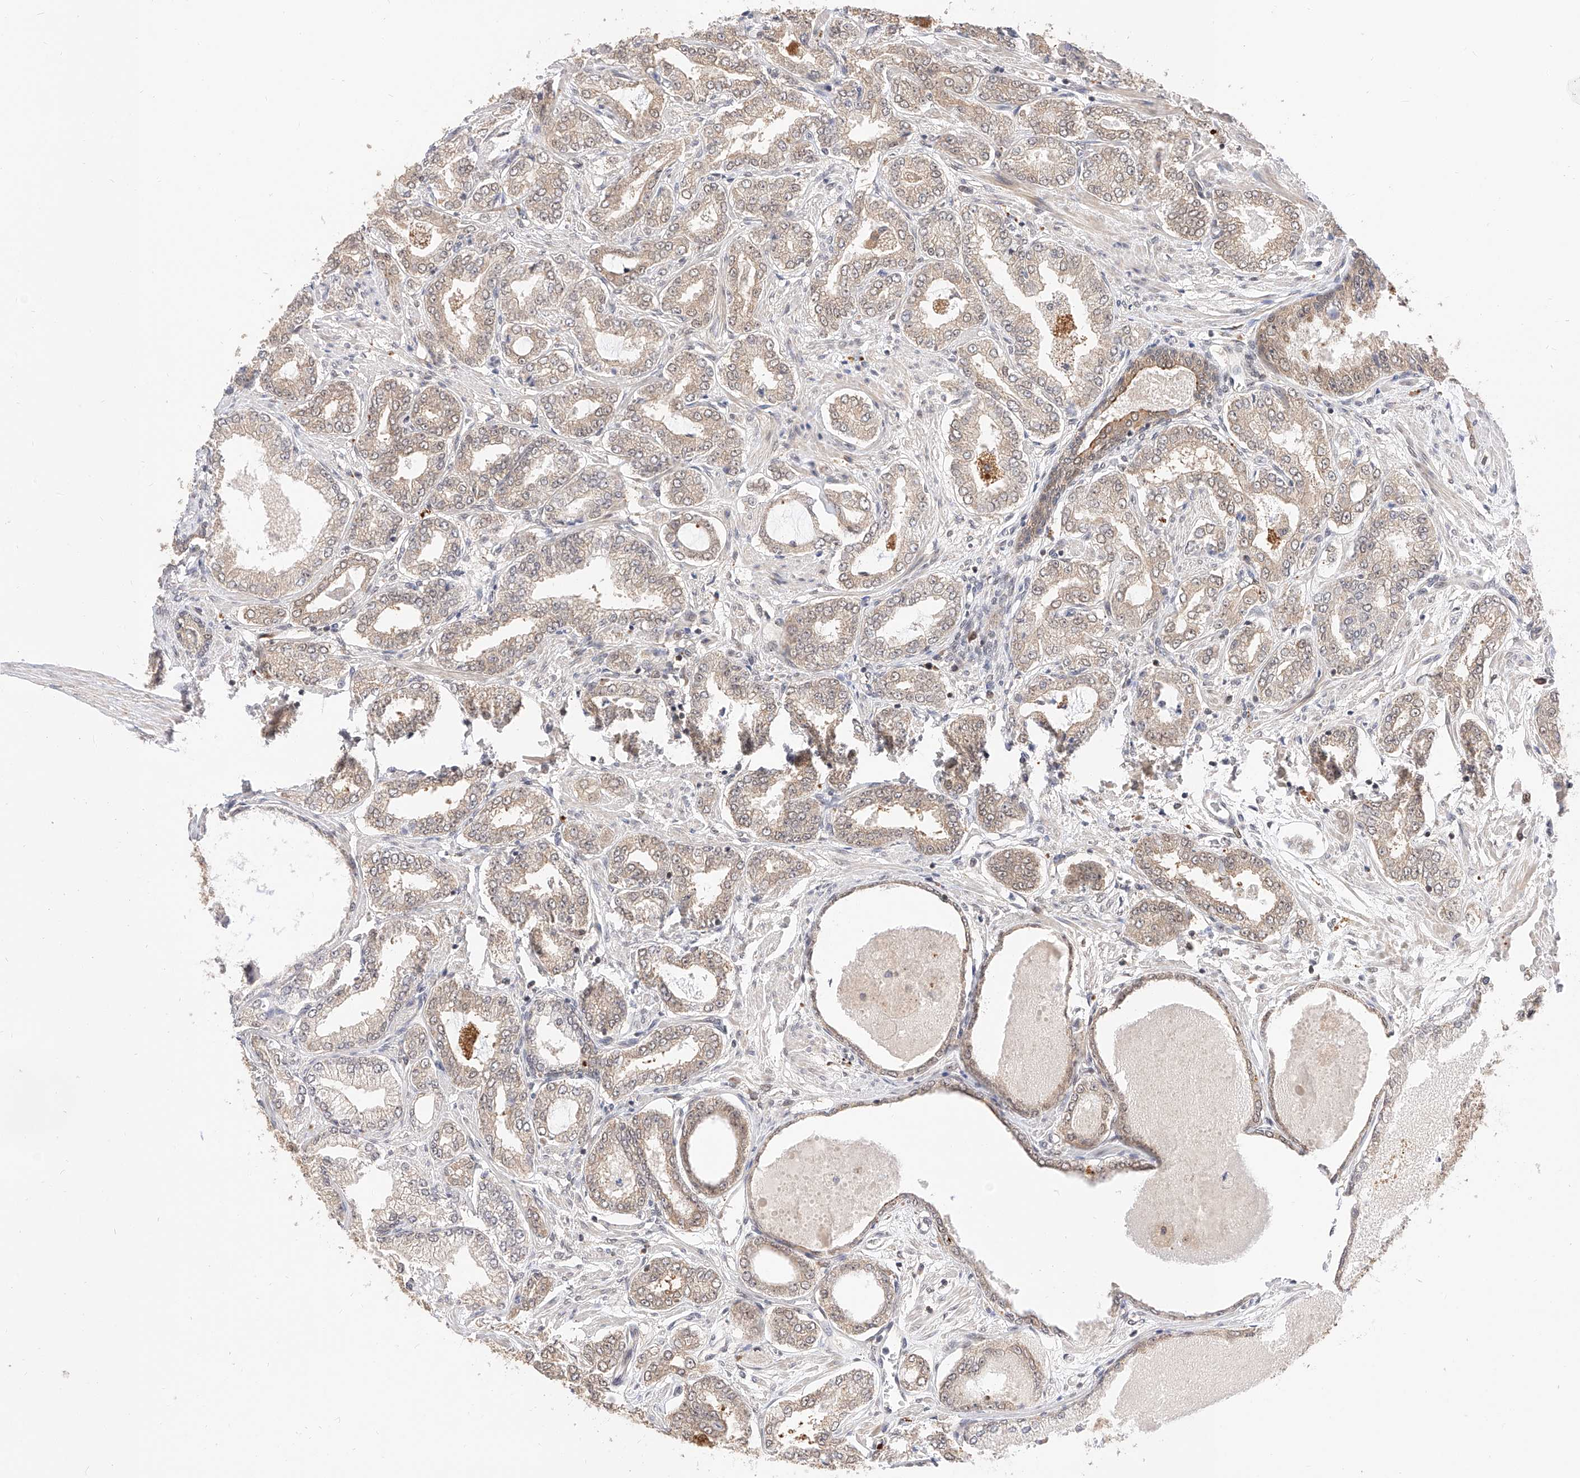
{"staining": {"intensity": "weak", "quantity": "<25%", "location": "cytoplasmic/membranous"}, "tissue": "prostate cancer", "cell_type": "Tumor cells", "image_type": "cancer", "snomed": [{"axis": "morphology", "description": "Adenocarcinoma, Low grade"}, {"axis": "topography", "description": "Prostate"}], "caption": "This is an immunohistochemistry image of prostate low-grade adenocarcinoma. There is no expression in tumor cells.", "gene": "EIF4H", "patient": {"sex": "male", "age": 63}}